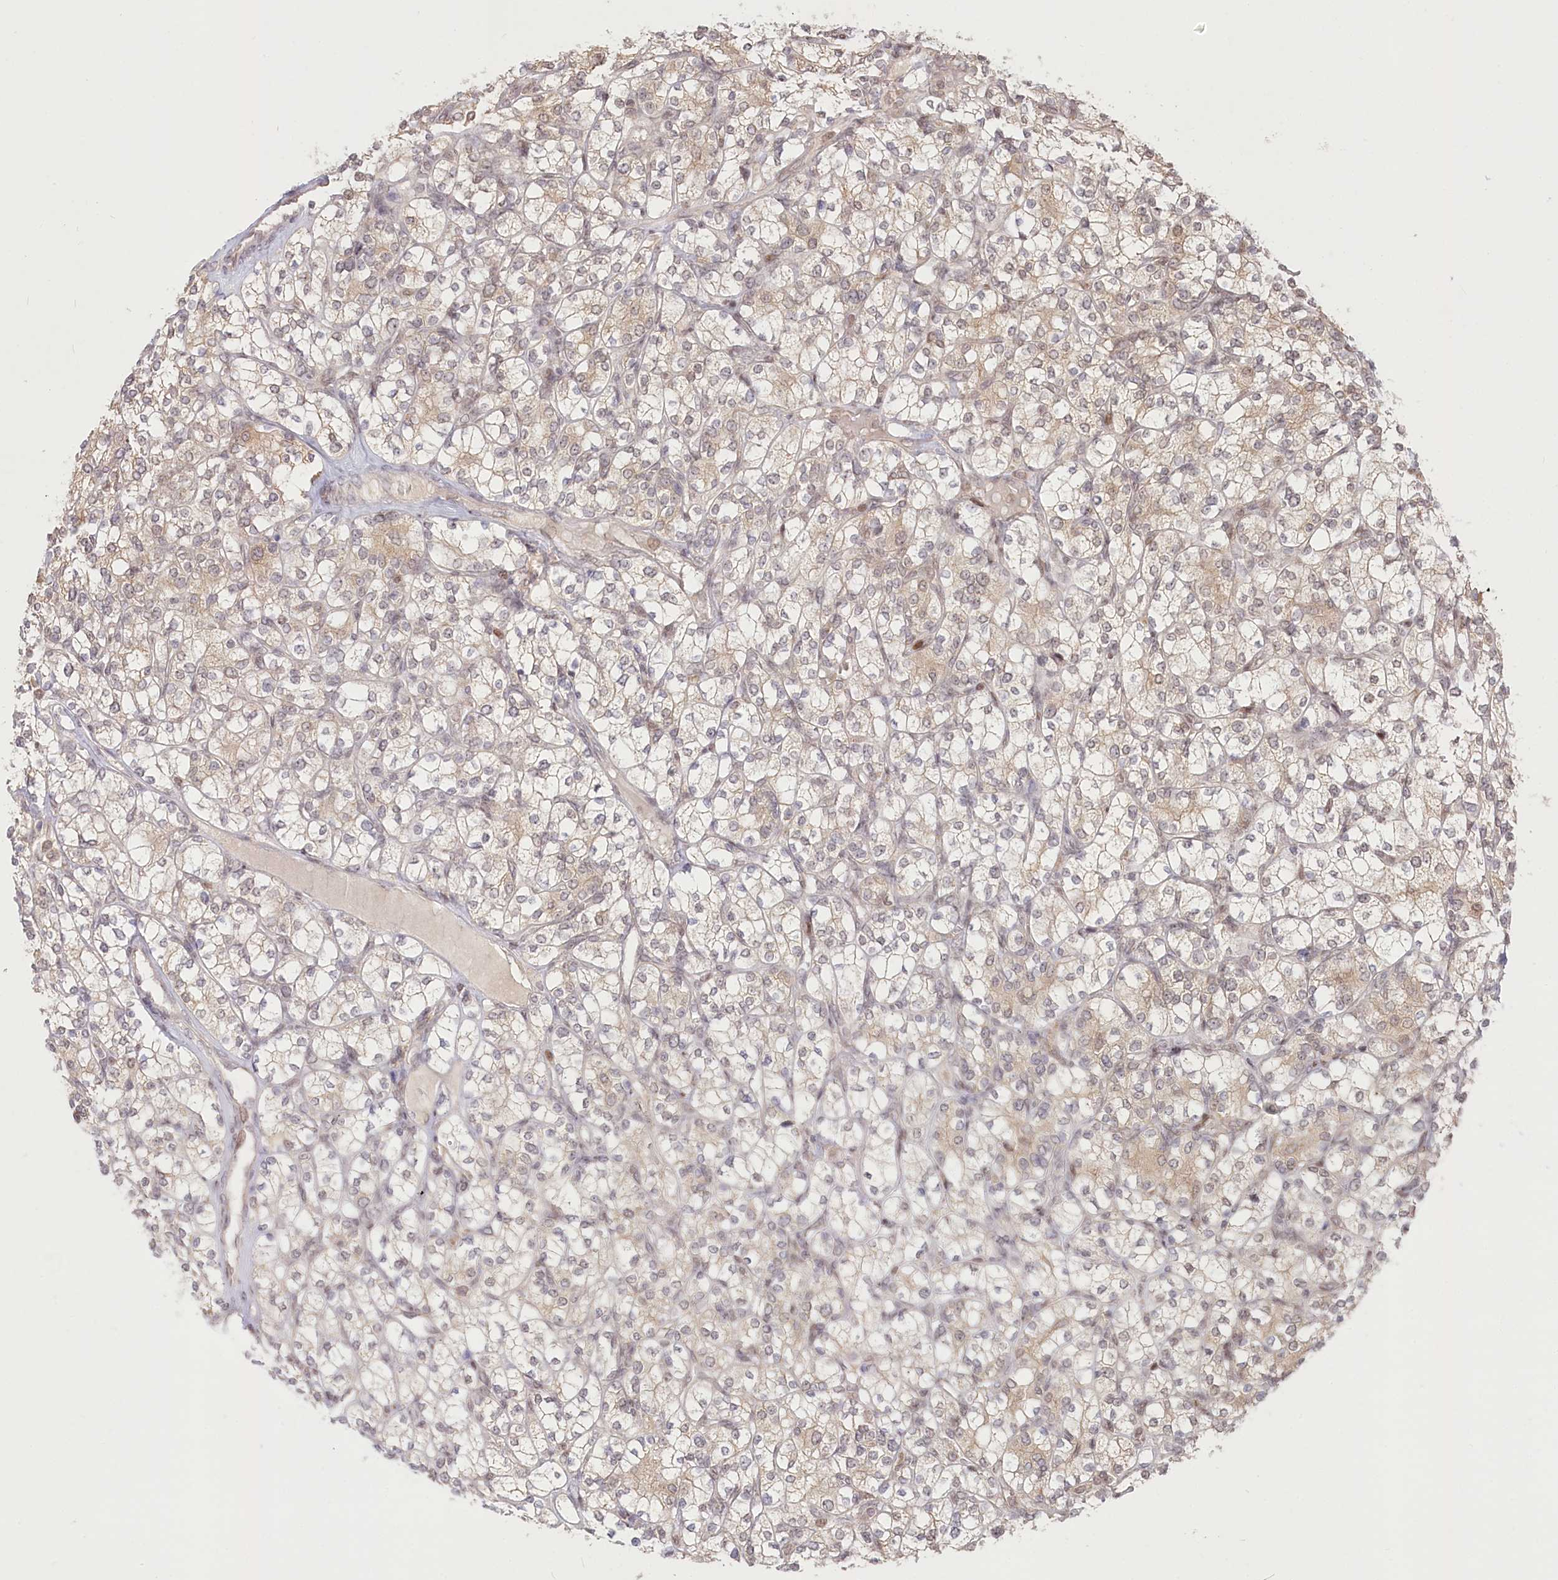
{"staining": {"intensity": "weak", "quantity": "25%-75%", "location": "cytoplasmic/membranous"}, "tissue": "renal cancer", "cell_type": "Tumor cells", "image_type": "cancer", "snomed": [{"axis": "morphology", "description": "Adenocarcinoma, NOS"}, {"axis": "topography", "description": "Kidney"}], "caption": "Protein expression analysis of adenocarcinoma (renal) displays weak cytoplasmic/membranous expression in approximately 25%-75% of tumor cells.", "gene": "PYURF", "patient": {"sex": "male", "age": 77}}